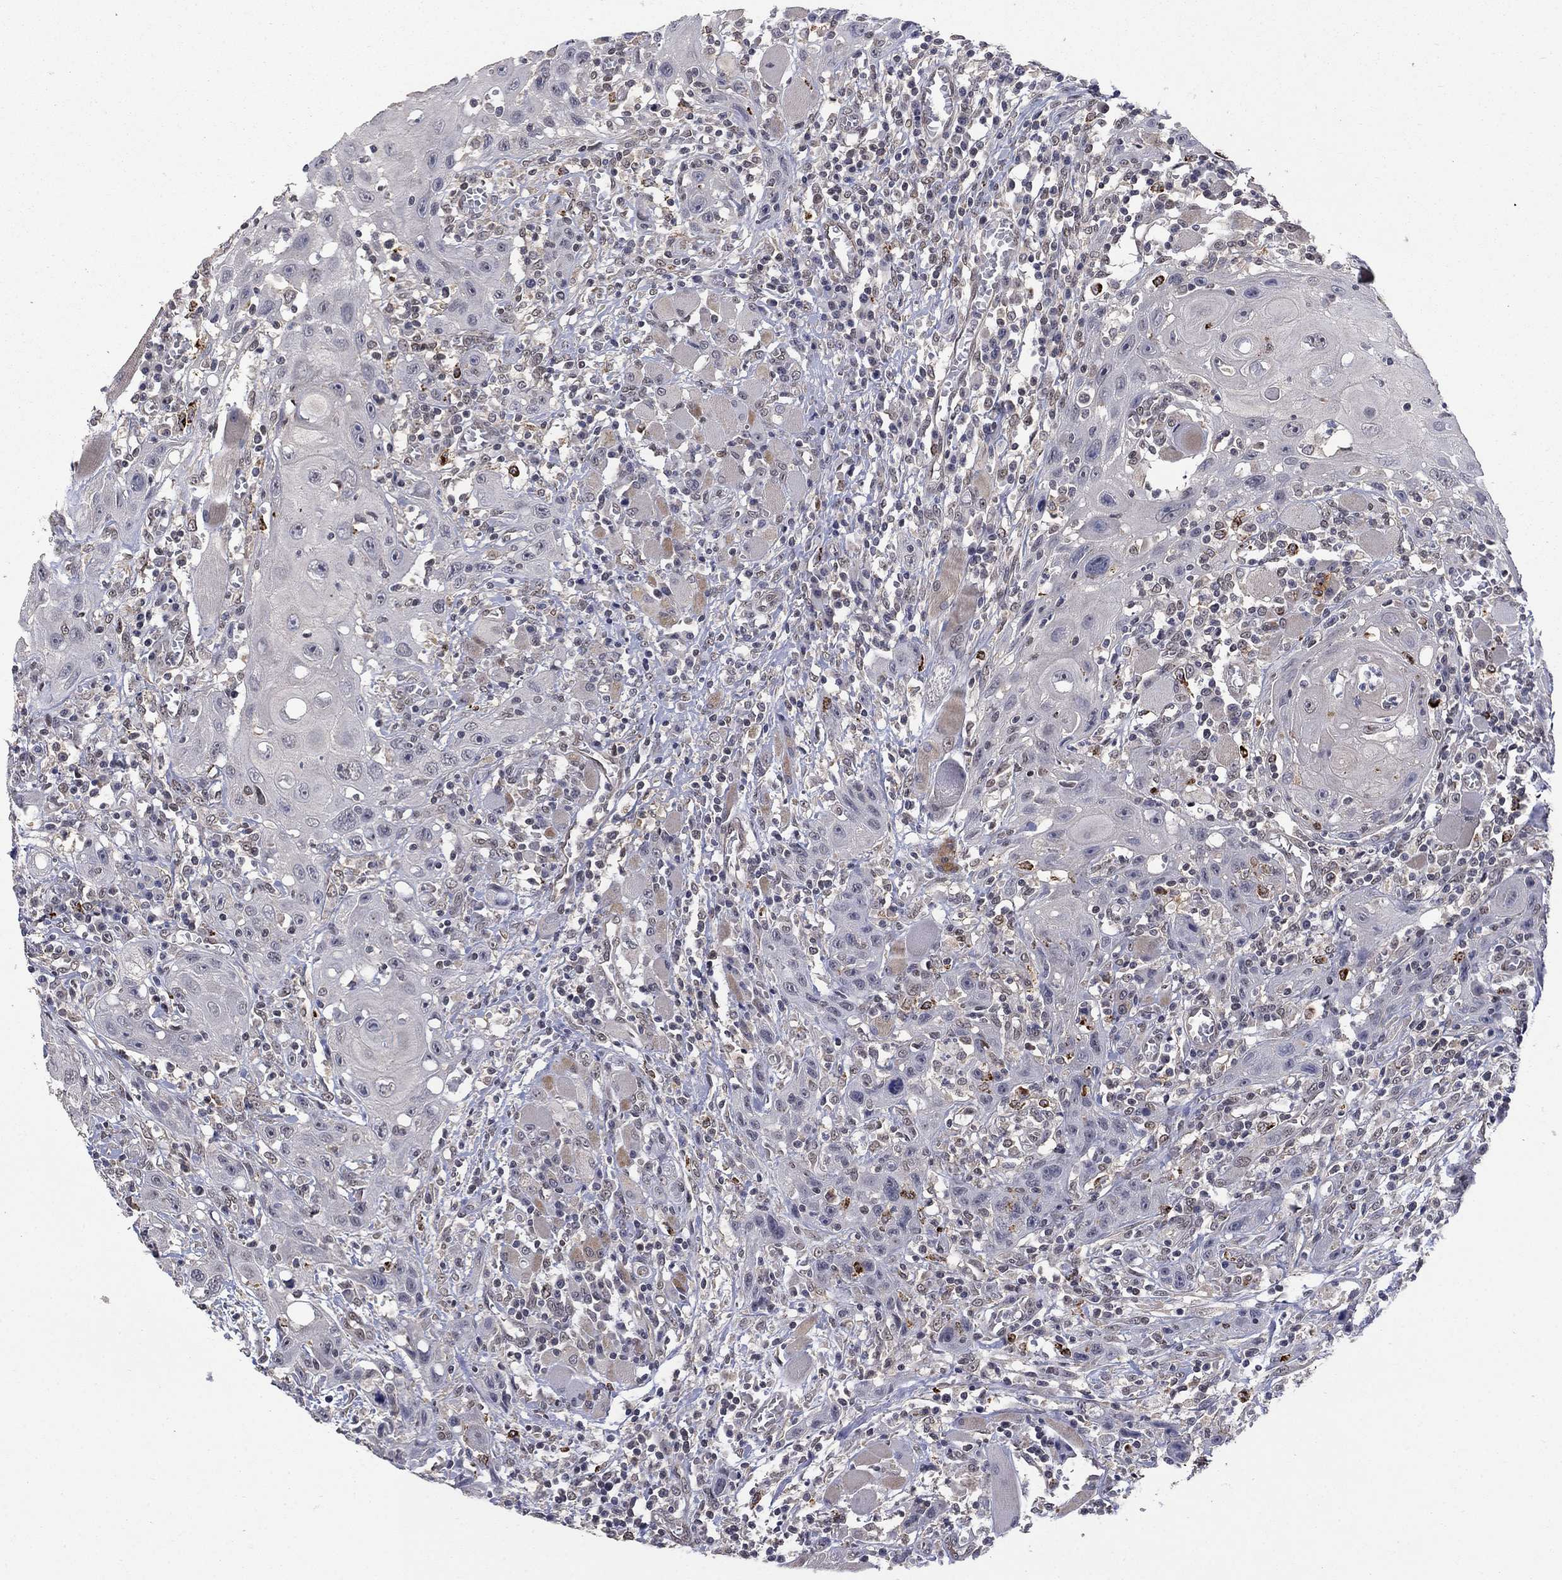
{"staining": {"intensity": "negative", "quantity": "none", "location": "none"}, "tissue": "head and neck cancer", "cell_type": "Tumor cells", "image_type": "cancer", "snomed": [{"axis": "morphology", "description": "Normal tissue, NOS"}, {"axis": "morphology", "description": "Squamous cell carcinoma, NOS"}, {"axis": "topography", "description": "Oral tissue"}, {"axis": "topography", "description": "Head-Neck"}], "caption": "IHC of human head and neck cancer (squamous cell carcinoma) shows no staining in tumor cells. The staining is performed using DAB (3,3'-diaminobenzidine) brown chromogen with nuclei counter-stained in using hematoxylin.", "gene": "GRIA3", "patient": {"sex": "male", "age": 71}}